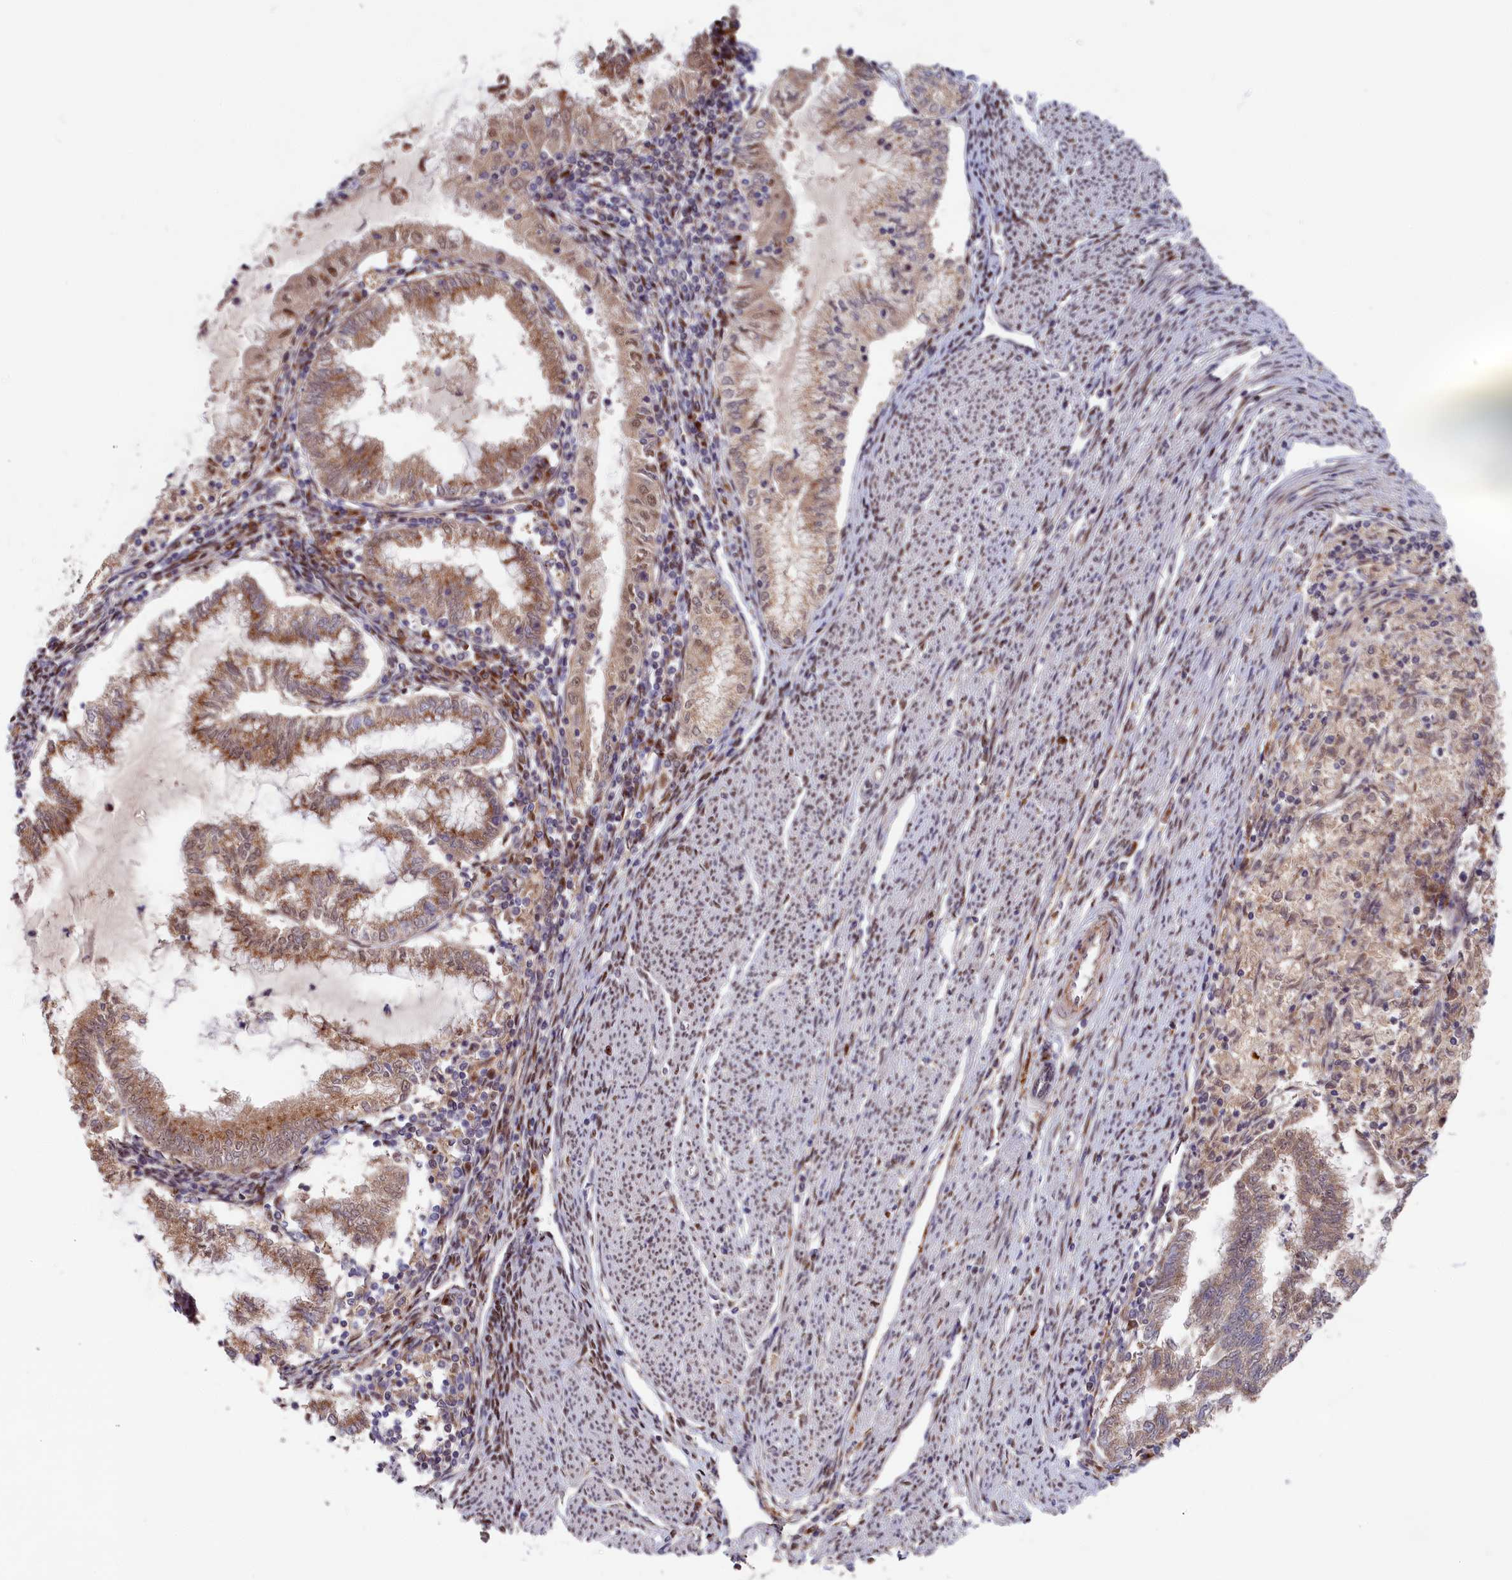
{"staining": {"intensity": "moderate", "quantity": ">75%", "location": "cytoplasmic/membranous"}, "tissue": "endometrial cancer", "cell_type": "Tumor cells", "image_type": "cancer", "snomed": [{"axis": "morphology", "description": "Adenocarcinoma, NOS"}, {"axis": "topography", "description": "Endometrium"}], "caption": "This histopathology image shows IHC staining of human endometrial adenocarcinoma, with medium moderate cytoplasmic/membranous expression in about >75% of tumor cells.", "gene": "CHST12", "patient": {"sex": "female", "age": 79}}